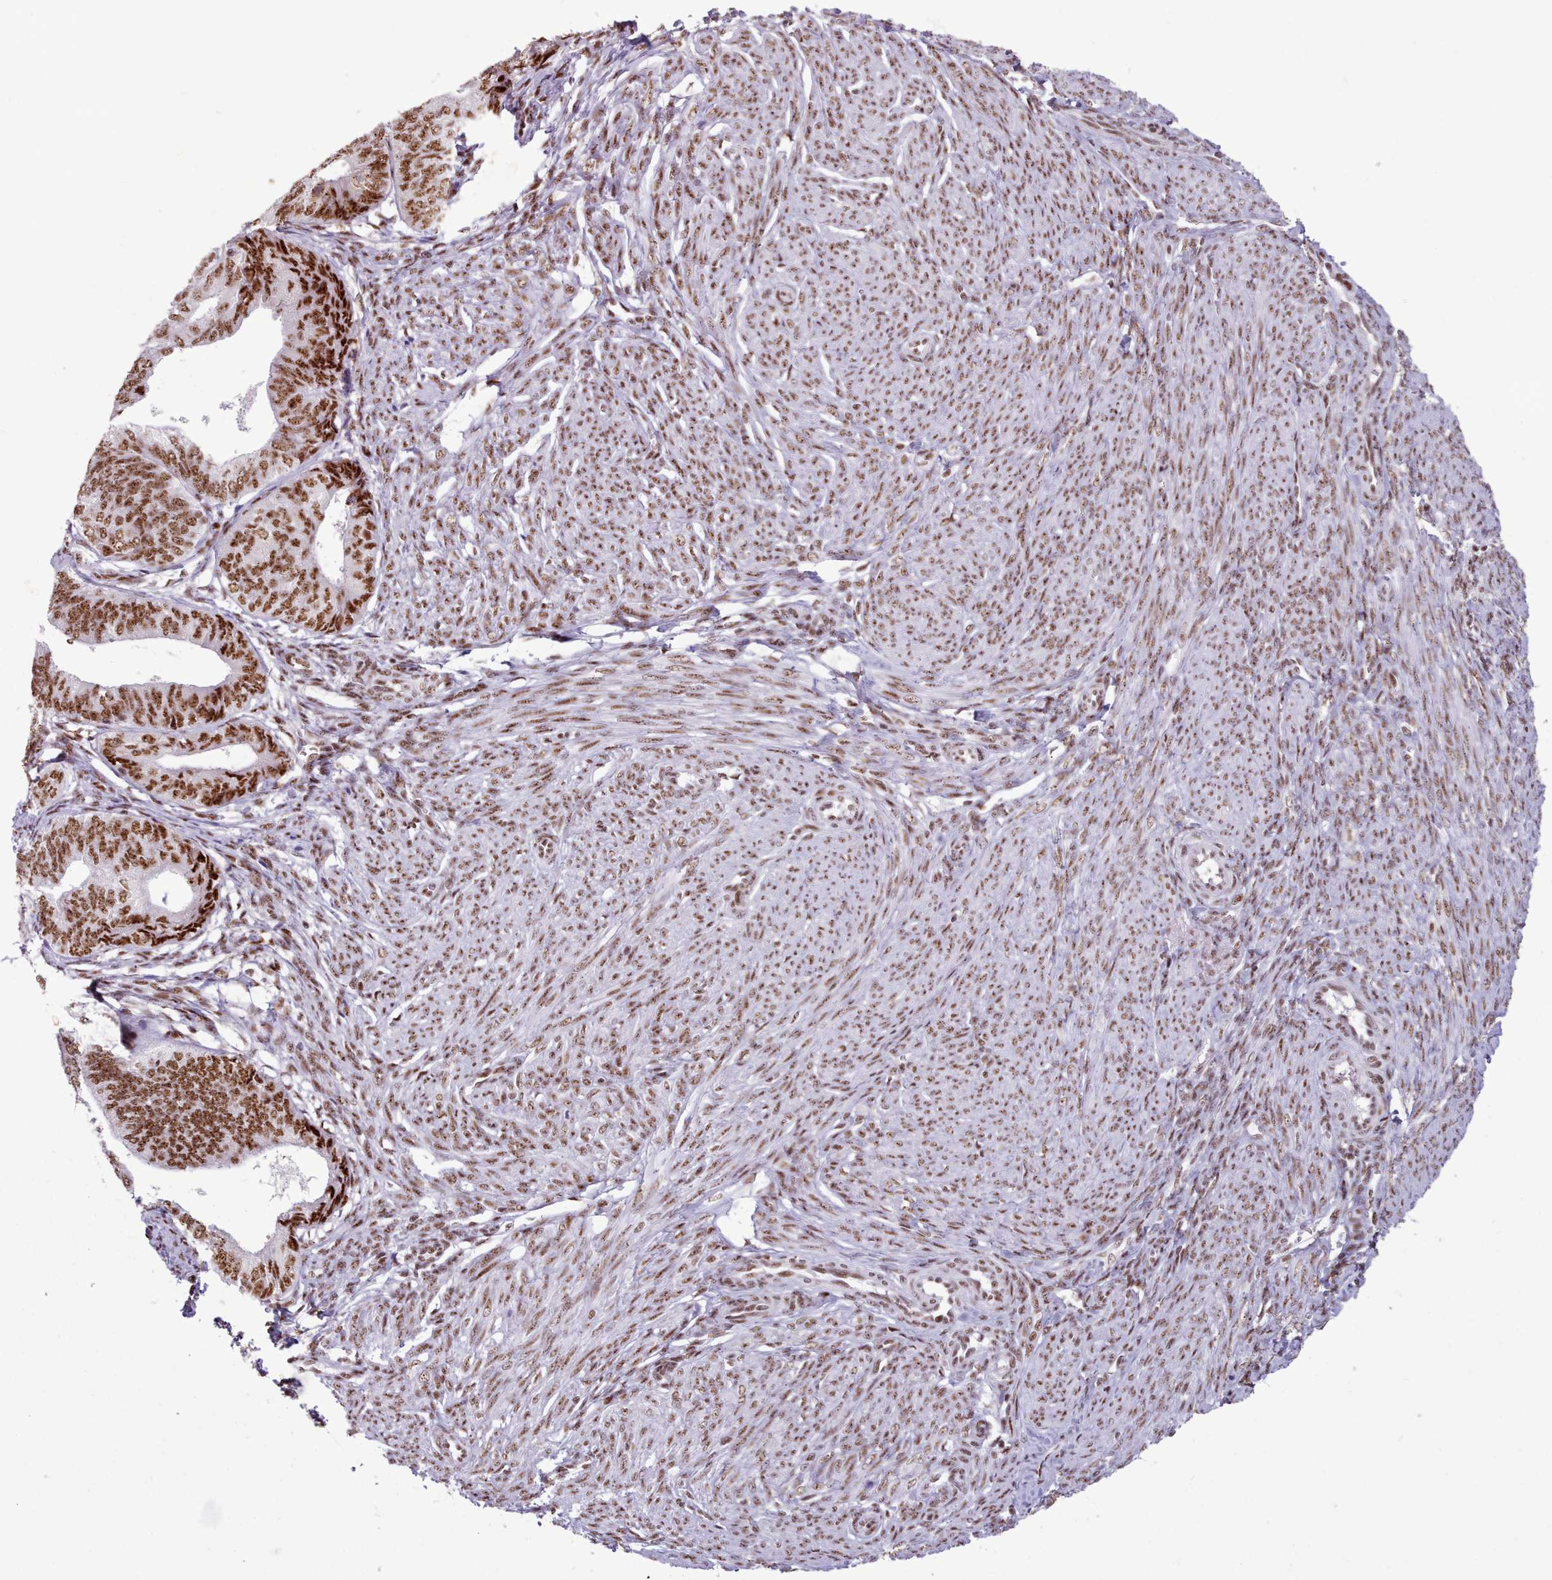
{"staining": {"intensity": "strong", "quantity": ">75%", "location": "nuclear"}, "tissue": "endometrial cancer", "cell_type": "Tumor cells", "image_type": "cancer", "snomed": [{"axis": "morphology", "description": "Adenocarcinoma, NOS"}, {"axis": "topography", "description": "Endometrium"}], "caption": "IHC photomicrograph of adenocarcinoma (endometrial) stained for a protein (brown), which exhibits high levels of strong nuclear expression in about >75% of tumor cells.", "gene": "TMEM35B", "patient": {"sex": "female", "age": 87}}